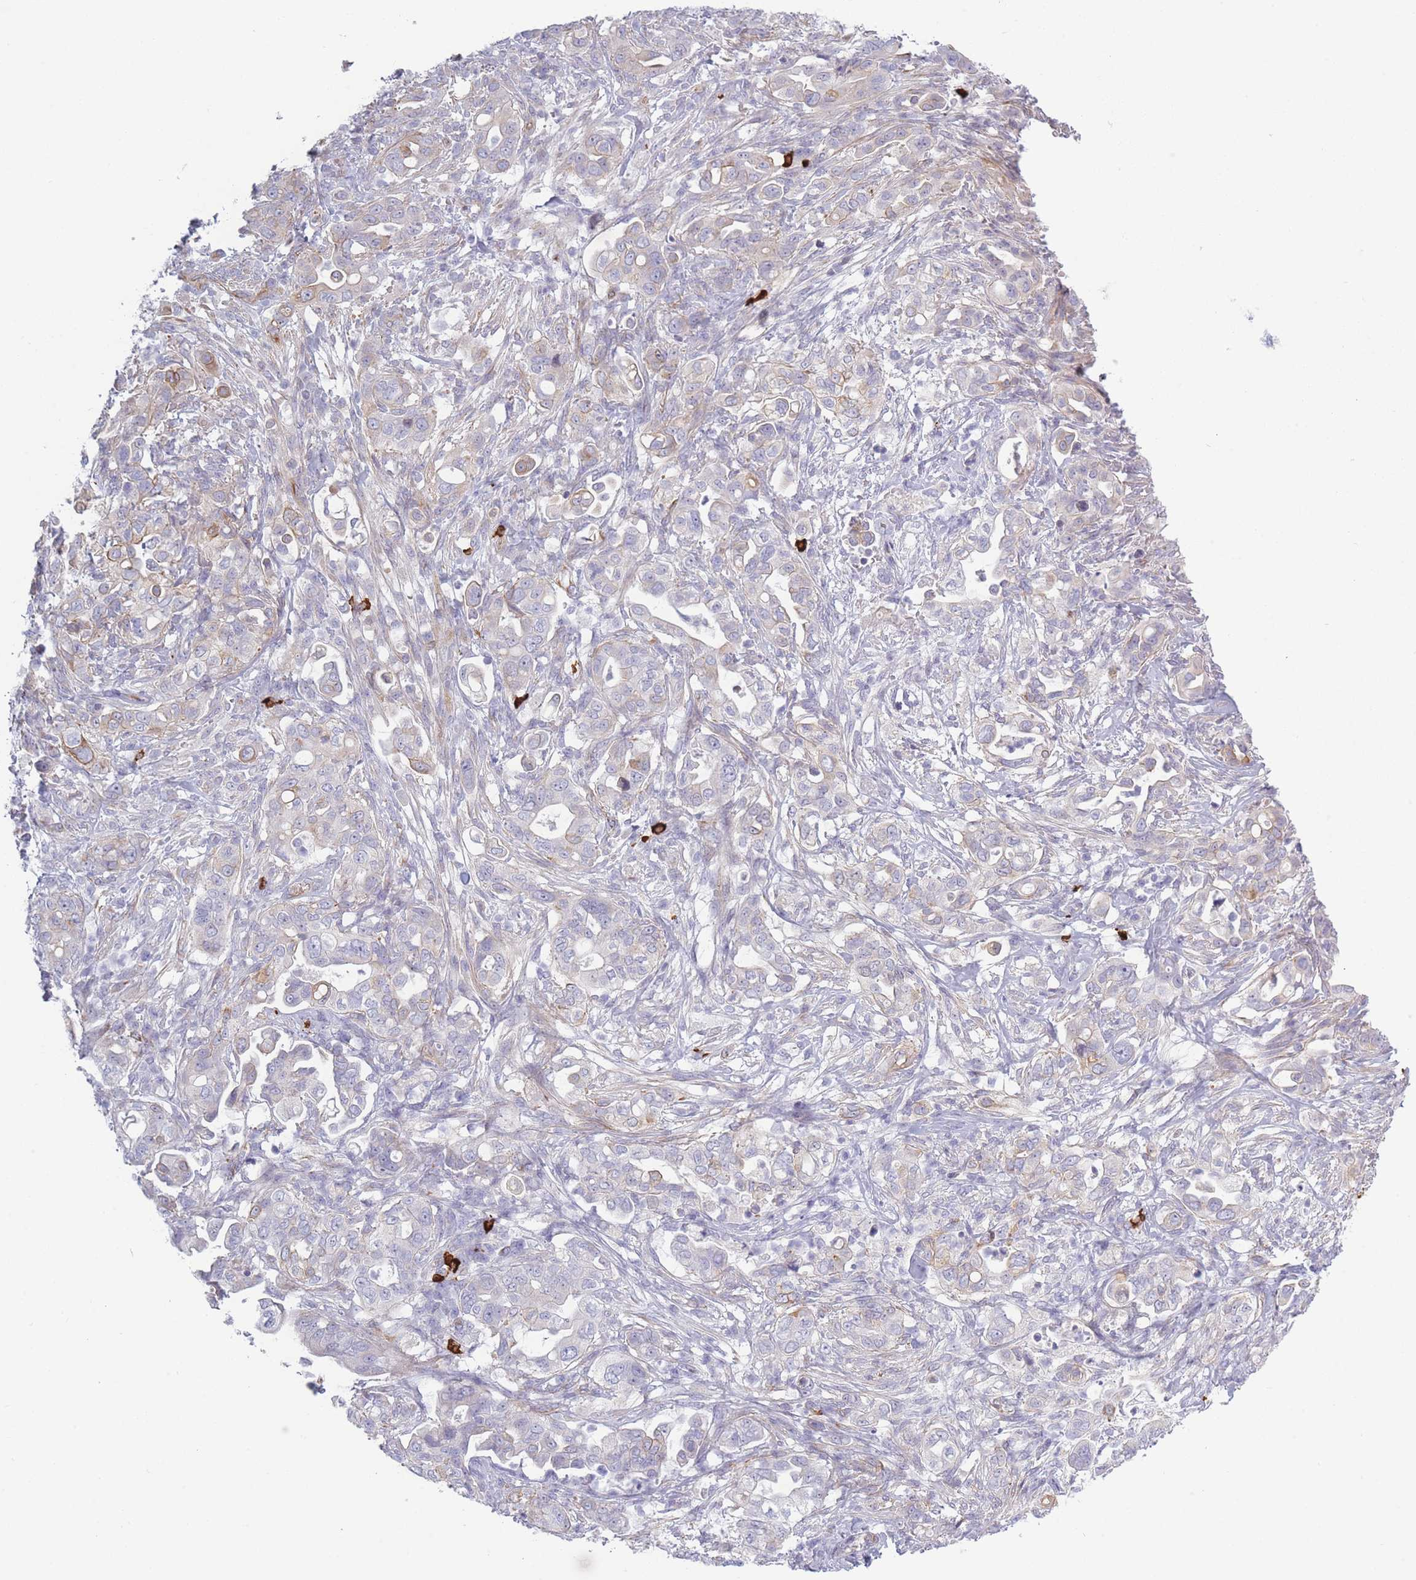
{"staining": {"intensity": "weak", "quantity": "<25%", "location": "cytoplasmic/membranous"}, "tissue": "pancreatic cancer", "cell_type": "Tumor cells", "image_type": "cancer", "snomed": [{"axis": "morphology", "description": "Normal tissue, NOS"}, {"axis": "morphology", "description": "Adenocarcinoma, NOS"}, {"axis": "topography", "description": "Lymph node"}, {"axis": "topography", "description": "Pancreas"}], "caption": "Immunohistochemistry (IHC) photomicrograph of human adenocarcinoma (pancreatic) stained for a protein (brown), which exhibits no expression in tumor cells.", "gene": "PLEKHG2", "patient": {"sex": "female", "age": 67}}